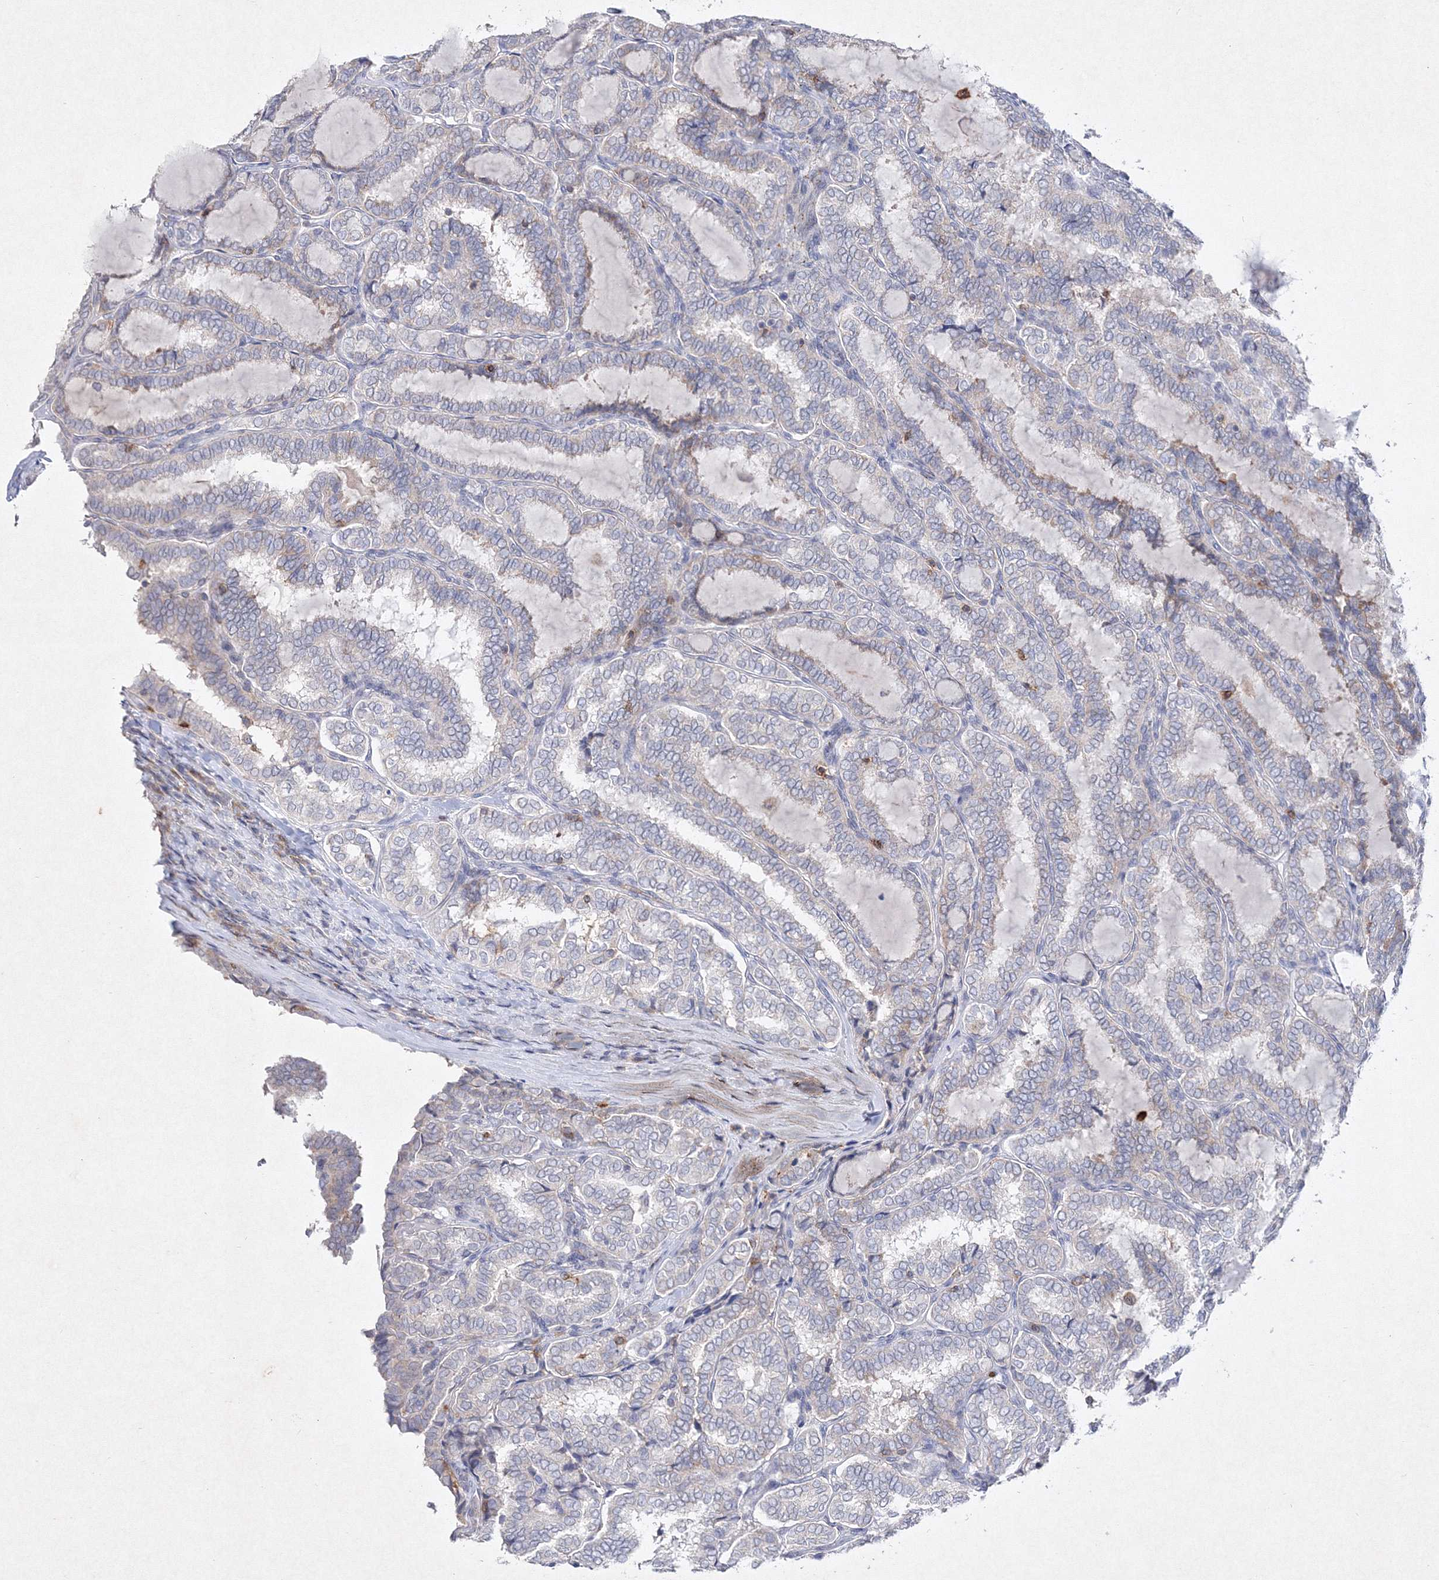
{"staining": {"intensity": "negative", "quantity": "none", "location": "none"}, "tissue": "thyroid cancer", "cell_type": "Tumor cells", "image_type": "cancer", "snomed": [{"axis": "morphology", "description": "Normal tissue, NOS"}, {"axis": "morphology", "description": "Papillary adenocarcinoma, NOS"}, {"axis": "topography", "description": "Thyroid gland"}], "caption": "A high-resolution histopathology image shows immunohistochemistry (IHC) staining of papillary adenocarcinoma (thyroid), which shows no significant expression in tumor cells.", "gene": "HCST", "patient": {"sex": "female", "age": 30}}